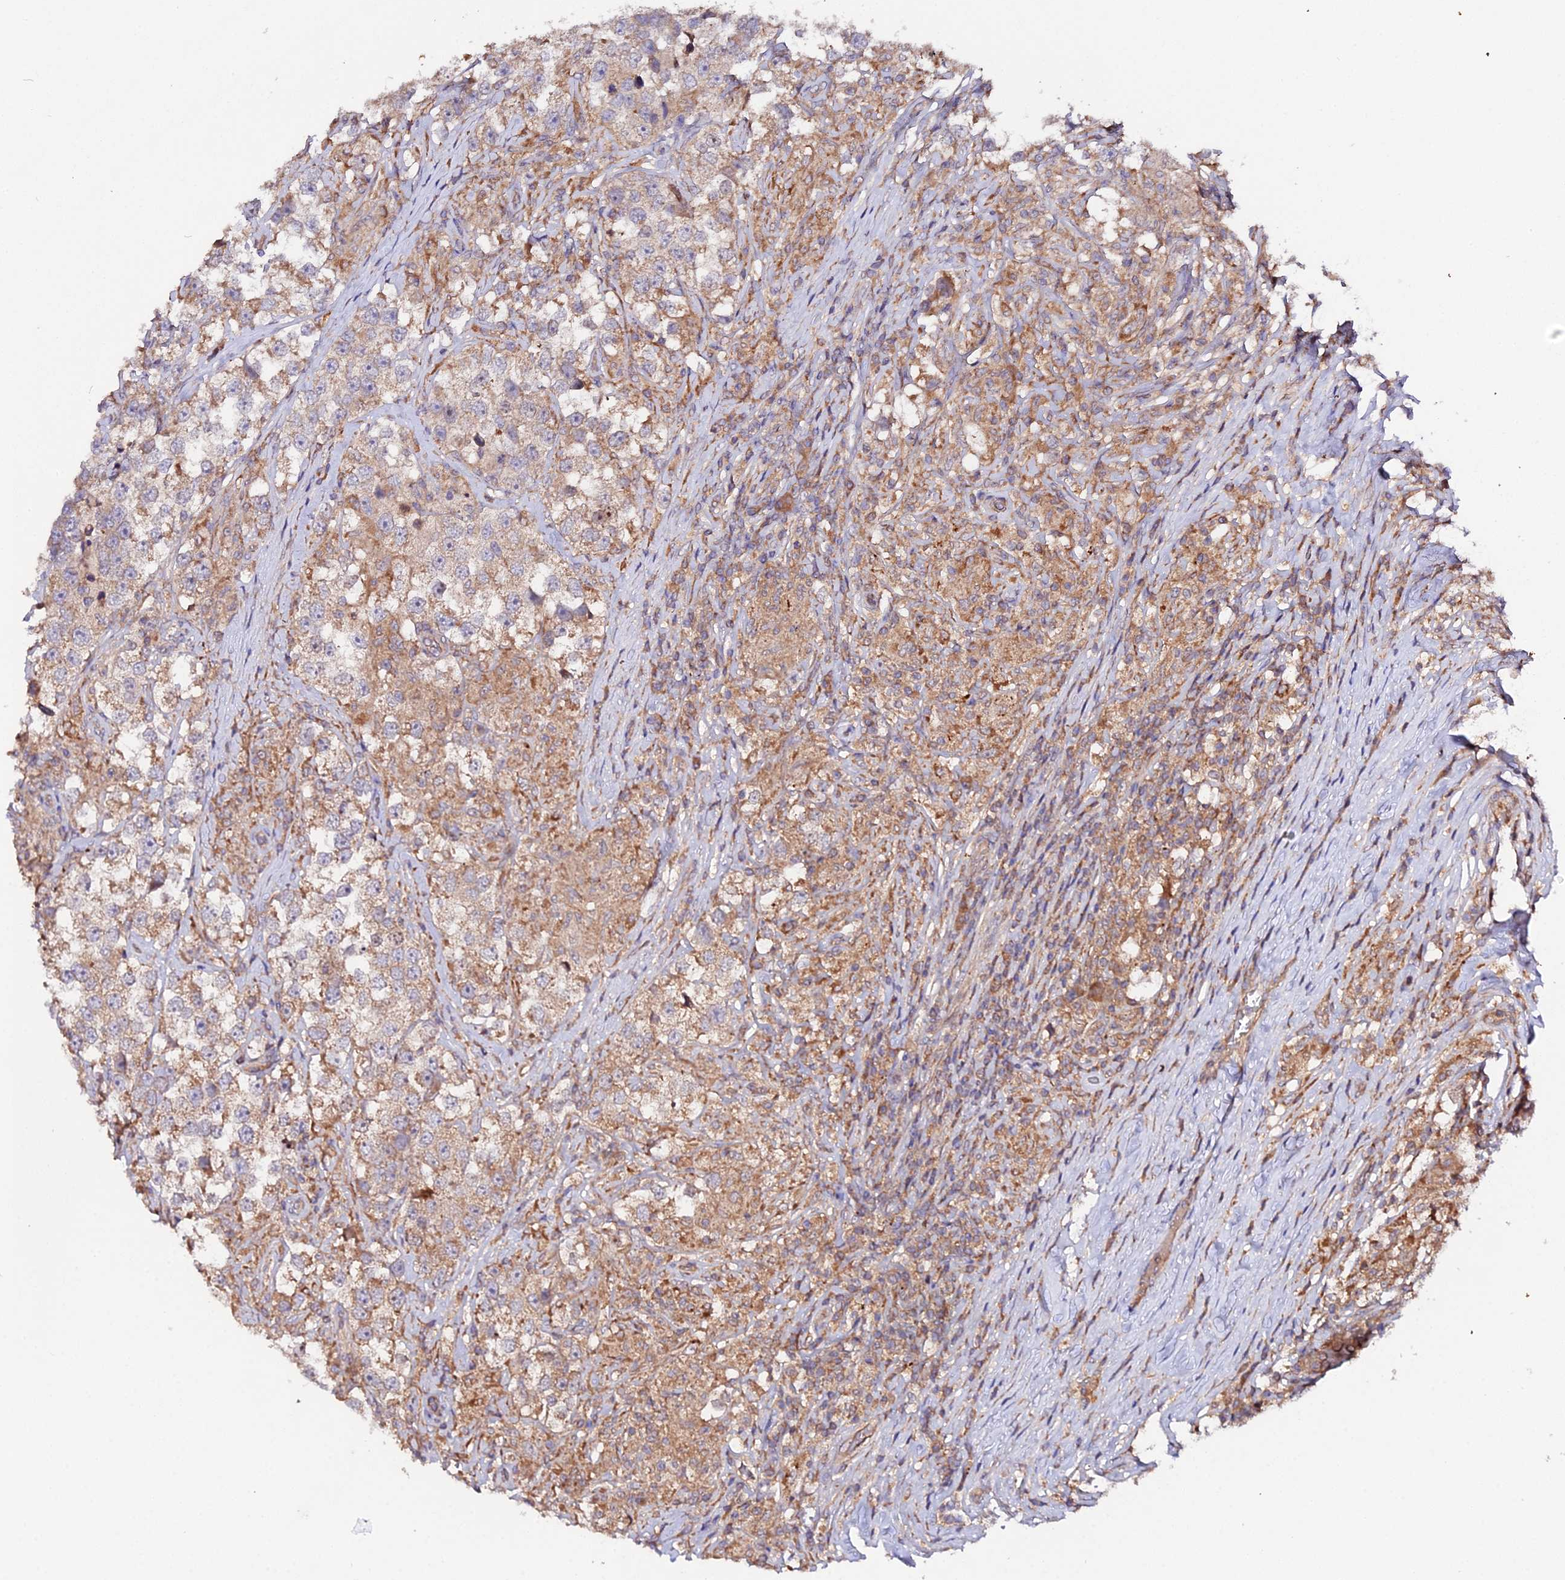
{"staining": {"intensity": "moderate", "quantity": "25%-75%", "location": "cytoplasmic/membranous"}, "tissue": "testis cancer", "cell_type": "Tumor cells", "image_type": "cancer", "snomed": [{"axis": "morphology", "description": "Seminoma, NOS"}, {"axis": "topography", "description": "Testis"}], "caption": "Seminoma (testis) tissue shows moderate cytoplasmic/membranous positivity in approximately 25%-75% of tumor cells", "gene": "TRIM26", "patient": {"sex": "male", "age": 46}}